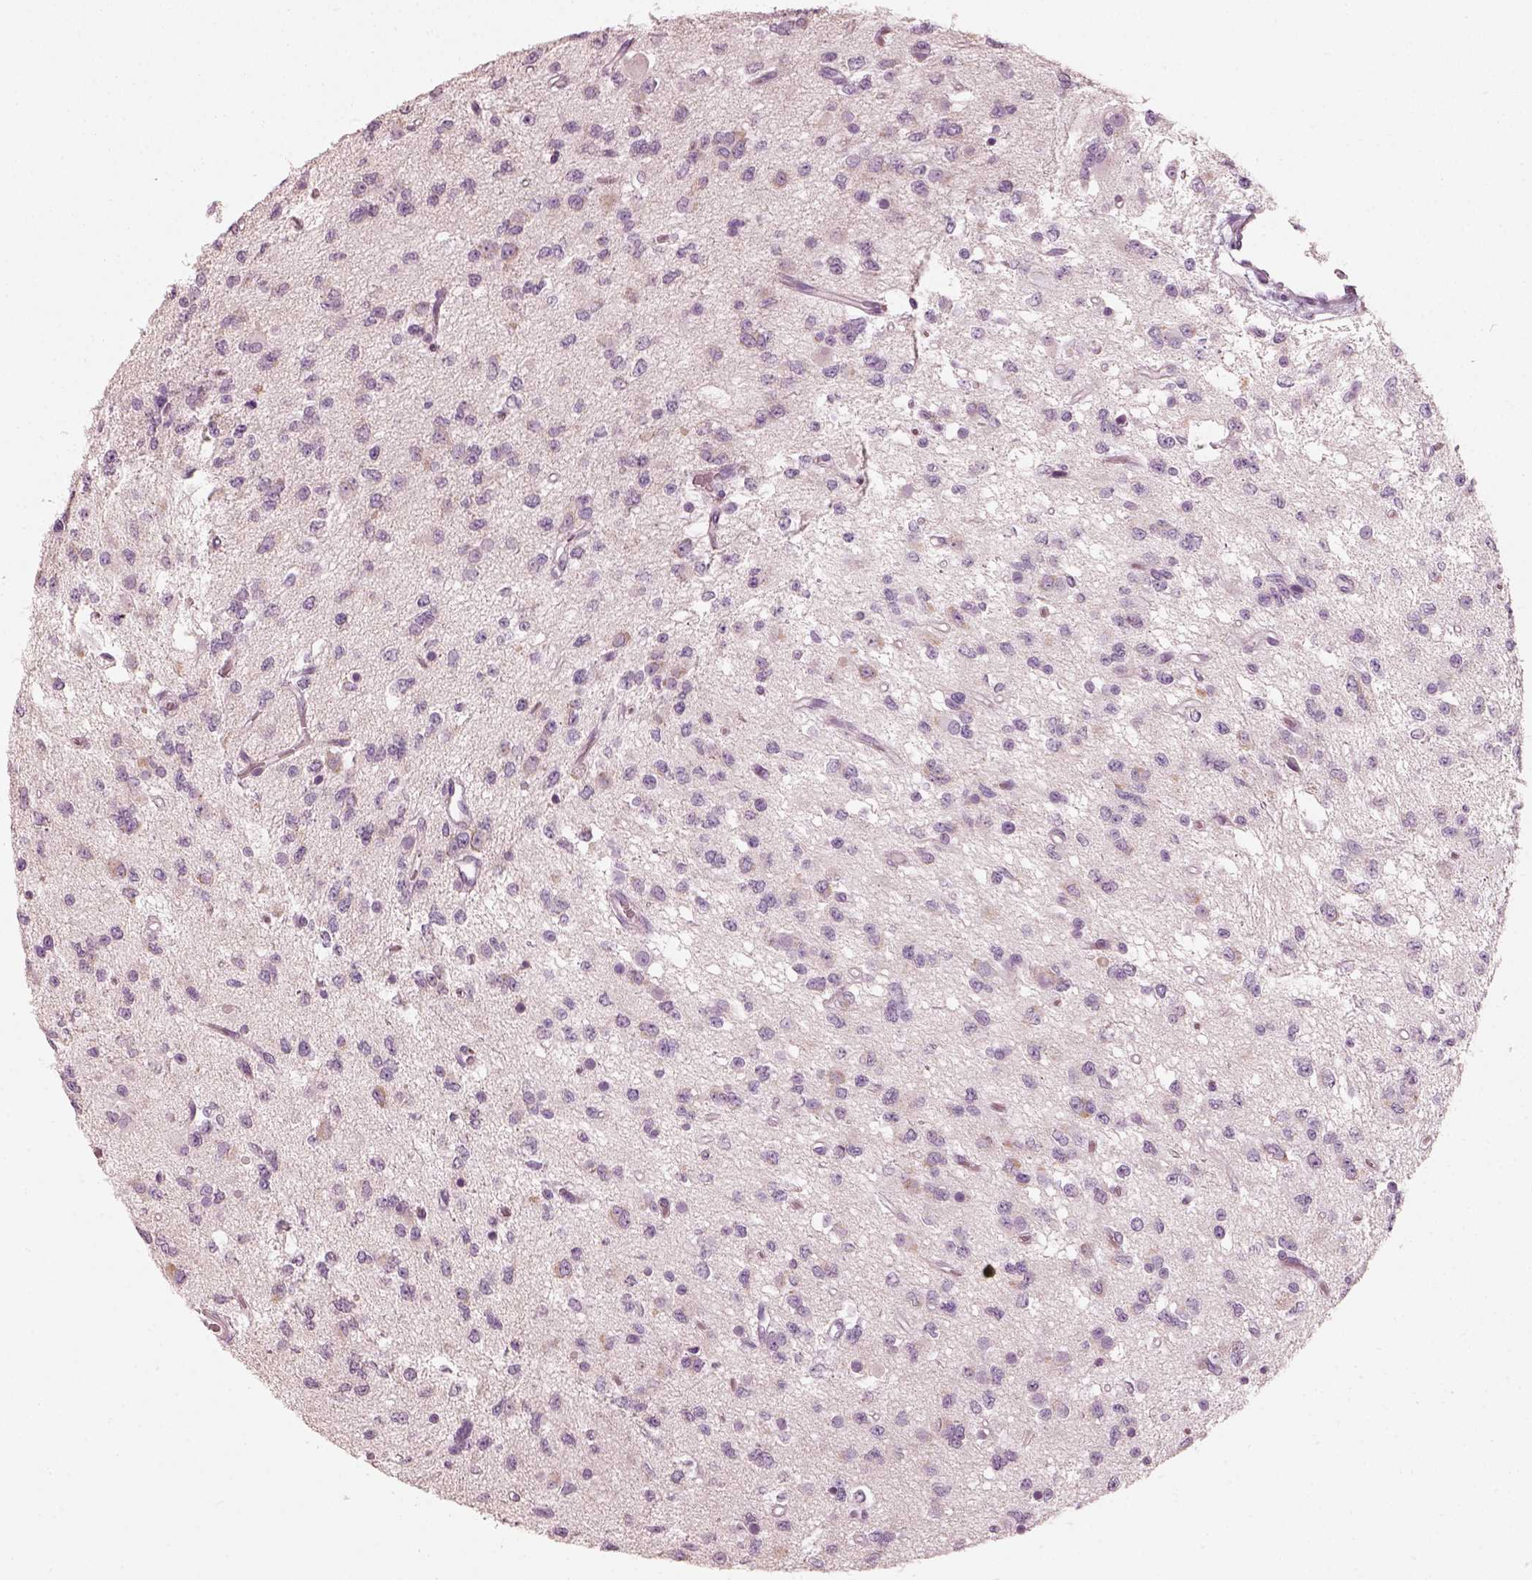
{"staining": {"intensity": "negative", "quantity": "none", "location": "none"}, "tissue": "glioma", "cell_type": "Tumor cells", "image_type": "cancer", "snomed": [{"axis": "morphology", "description": "Glioma, malignant, Low grade"}, {"axis": "topography", "description": "Brain"}], "caption": "Malignant low-grade glioma was stained to show a protein in brown. There is no significant staining in tumor cells.", "gene": "R3HDML", "patient": {"sex": "female", "age": 45}}